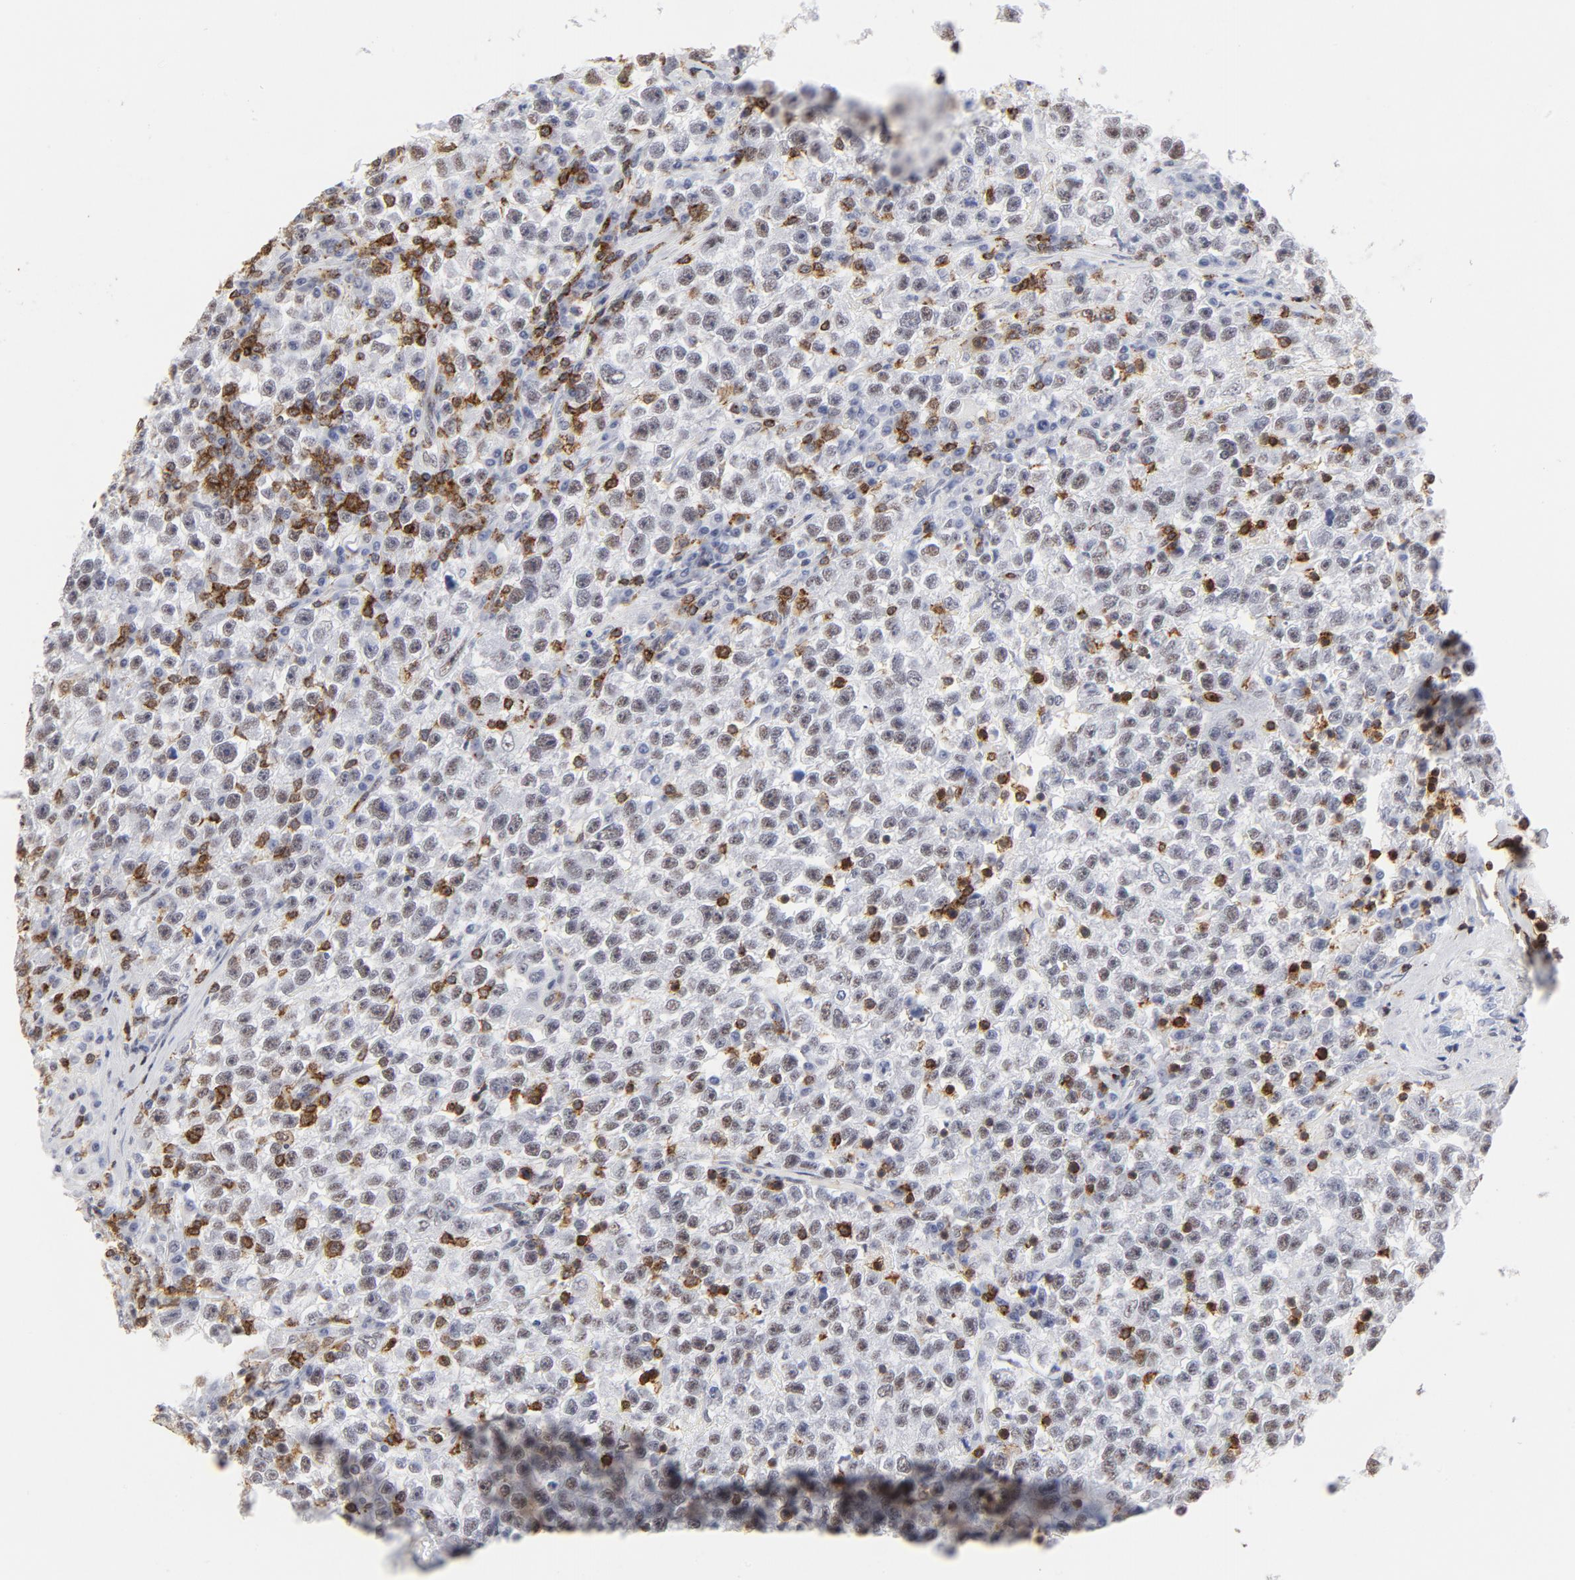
{"staining": {"intensity": "weak", "quantity": ">75%", "location": "nuclear"}, "tissue": "testis cancer", "cell_type": "Tumor cells", "image_type": "cancer", "snomed": [{"axis": "morphology", "description": "Seminoma, NOS"}, {"axis": "topography", "description": "Testis"}], "caption": "Immunohistochemistry image of testis cancer (seminoma) stained for a protein (brown), which shows low levels of weak nuclear expression in about >75% of tumor cells.", "gene": "CD2", "patient": {"sex": "male", "age": 22}}